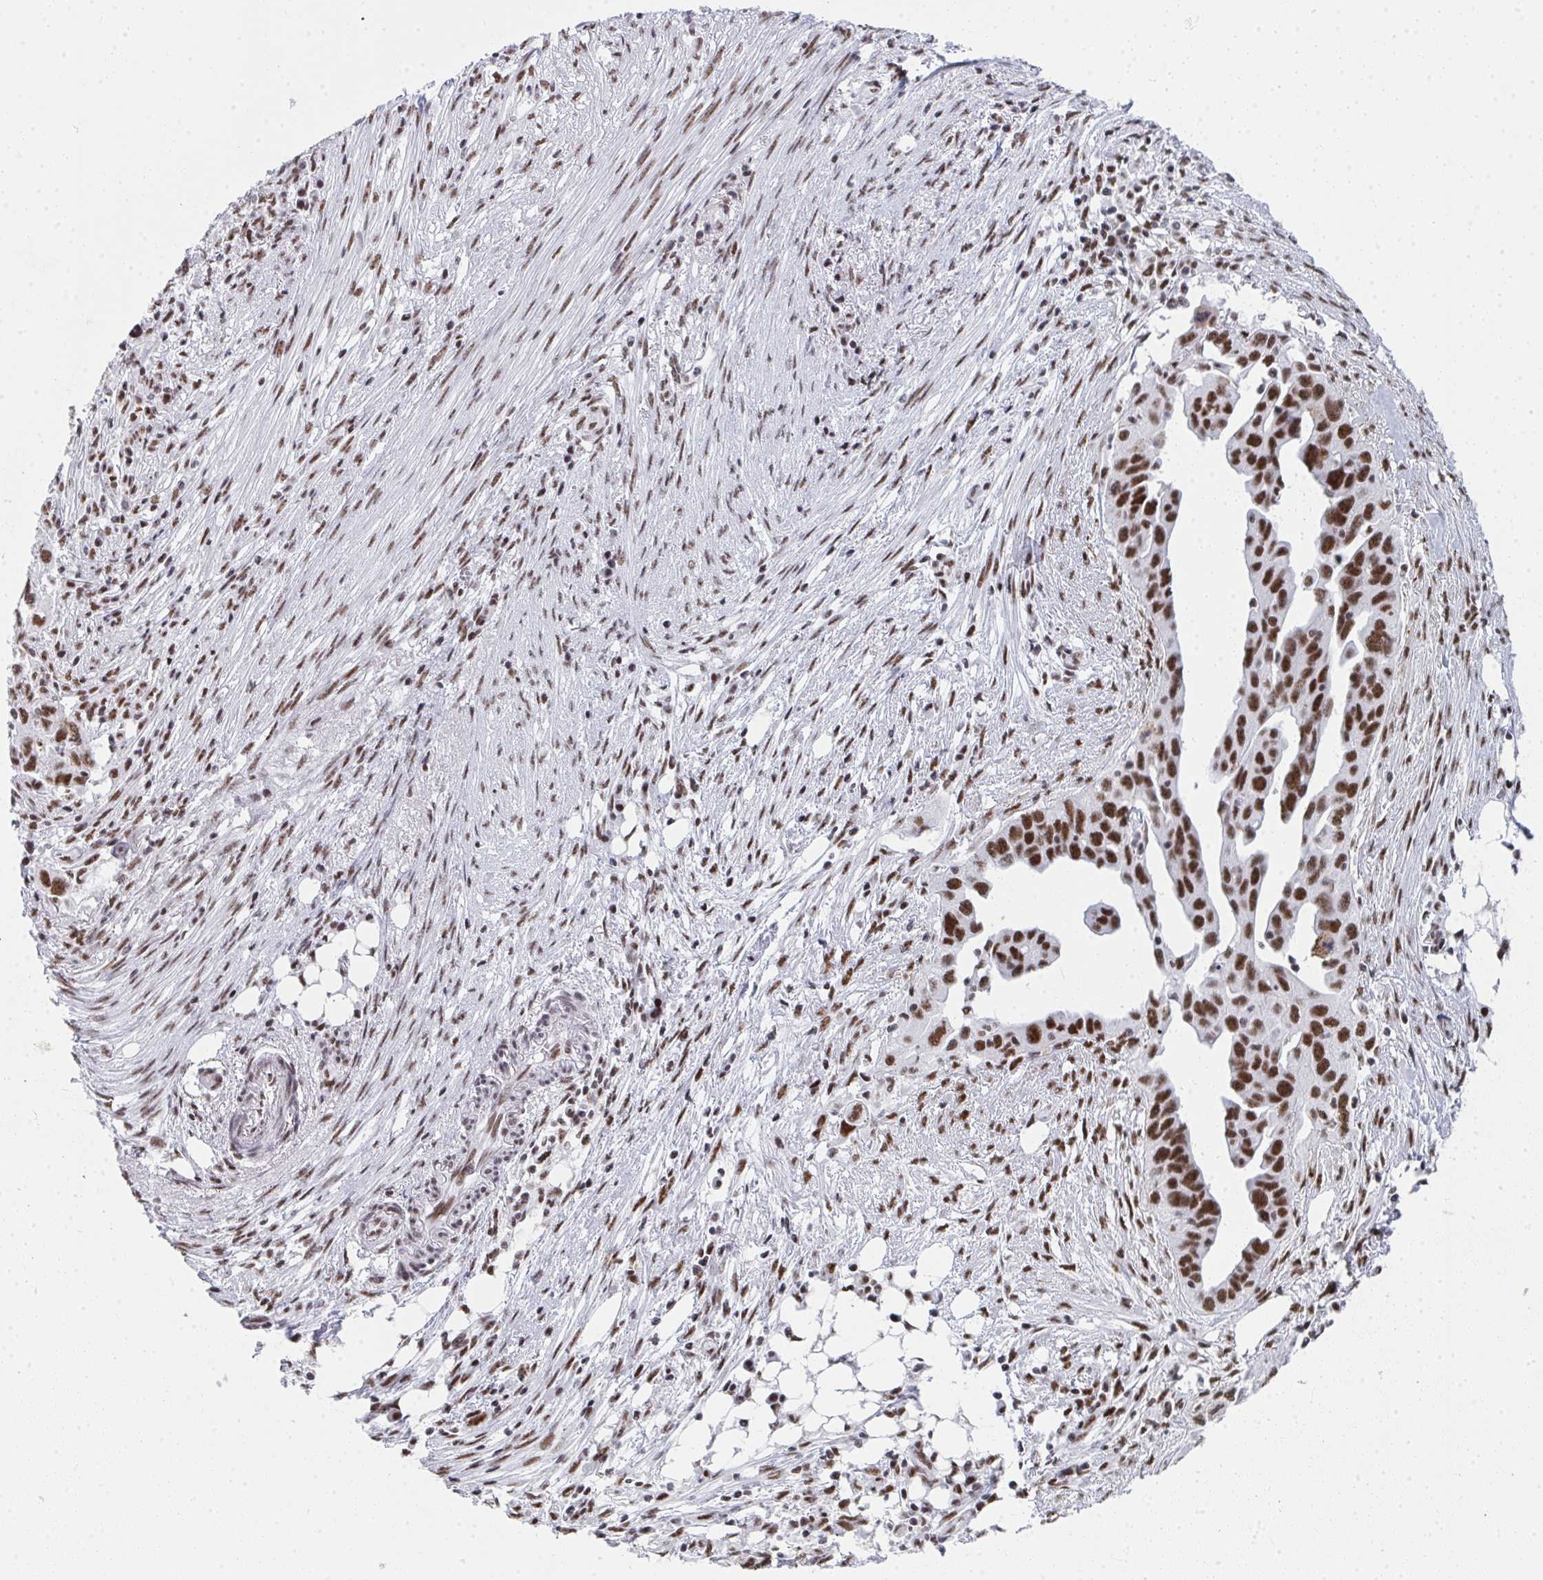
{"staining": {"intensity": "moderate", "quantity": ">75%", "location": "nuclear"}, "tissue": "ovarian cancer", "cell_type": "Tumor cells", "image_type": "cancer", "snomed": [{"axis": "morphology", "description": "Carcinoma, endometroid"}, {"axis": "morphology", "description": "Cystadenocarcinoma, serous, NOS"}, {"axis": "topography", "description": "Ovary"}], "caption": "Protein expression analysis of human endometroid carcinoma (ovarian) reveals moderate nuclear positivity in about >75% of tumor cells.", "gene": "SNRNP70", "patient": {"sex": "female", "age": 45}}